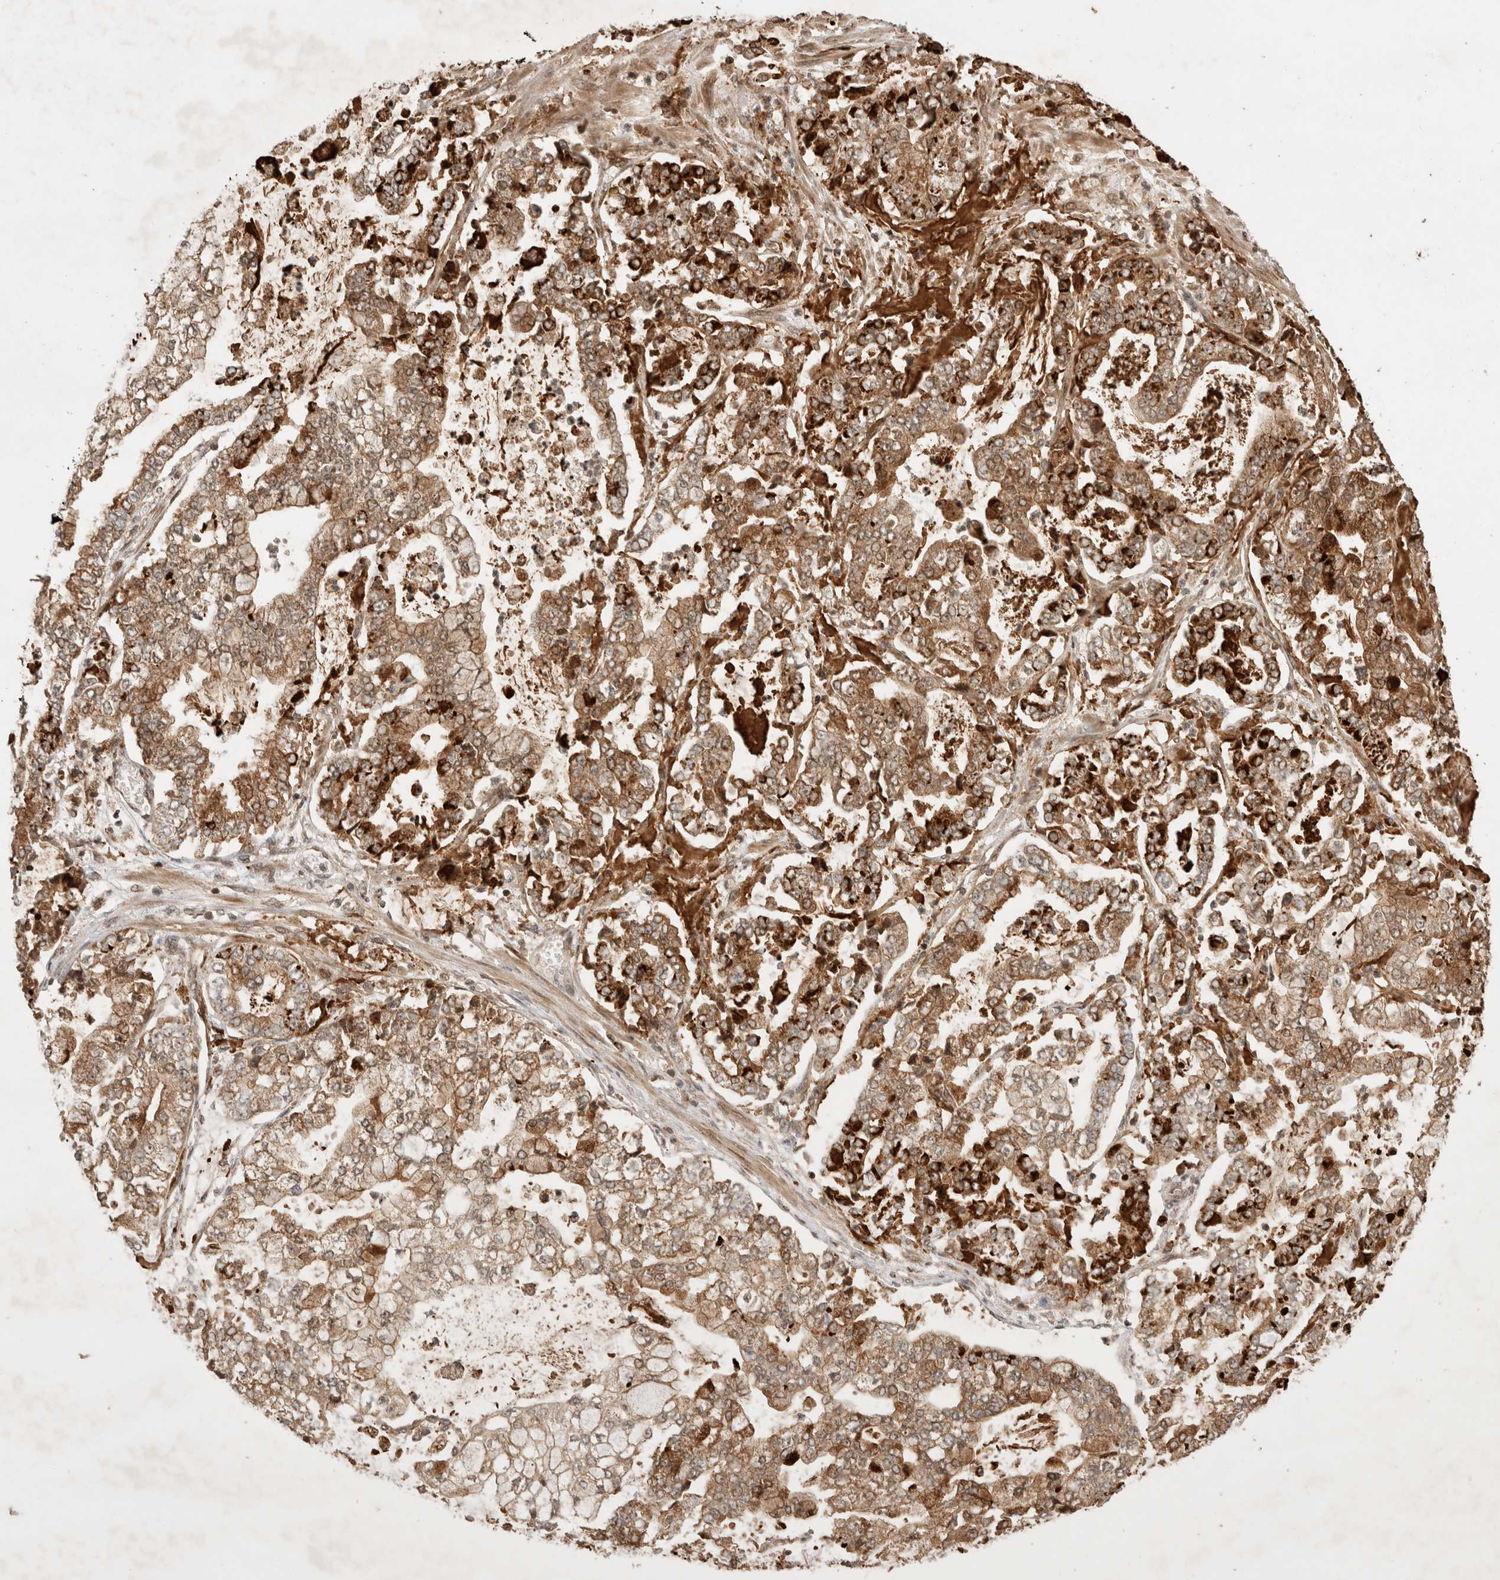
{"staining": {"intensity": "strong", "quantity": ">75%", "location": "cytoplasmic/membranous"}, "tissue": "stomach cancer", "cell_type": "Tumor cells", "image_type": "cancer", "snomed": [{"axis": "morphology", "description": "Adenocarcinoma, NOS"}, {"axis": "topography", "description": "Stomach"}], "caption": "The immunohistochemical stain labels strong cytoplasmic/membranous expression in tumor cells of stomach cancer tissue. The staining was performed using DAB, with brown indicating positive protein expression. Nuclei are stained blue with hematoxylin.", "gene": "FAM221A", "patient": {"sex": "male", "age": 76}}